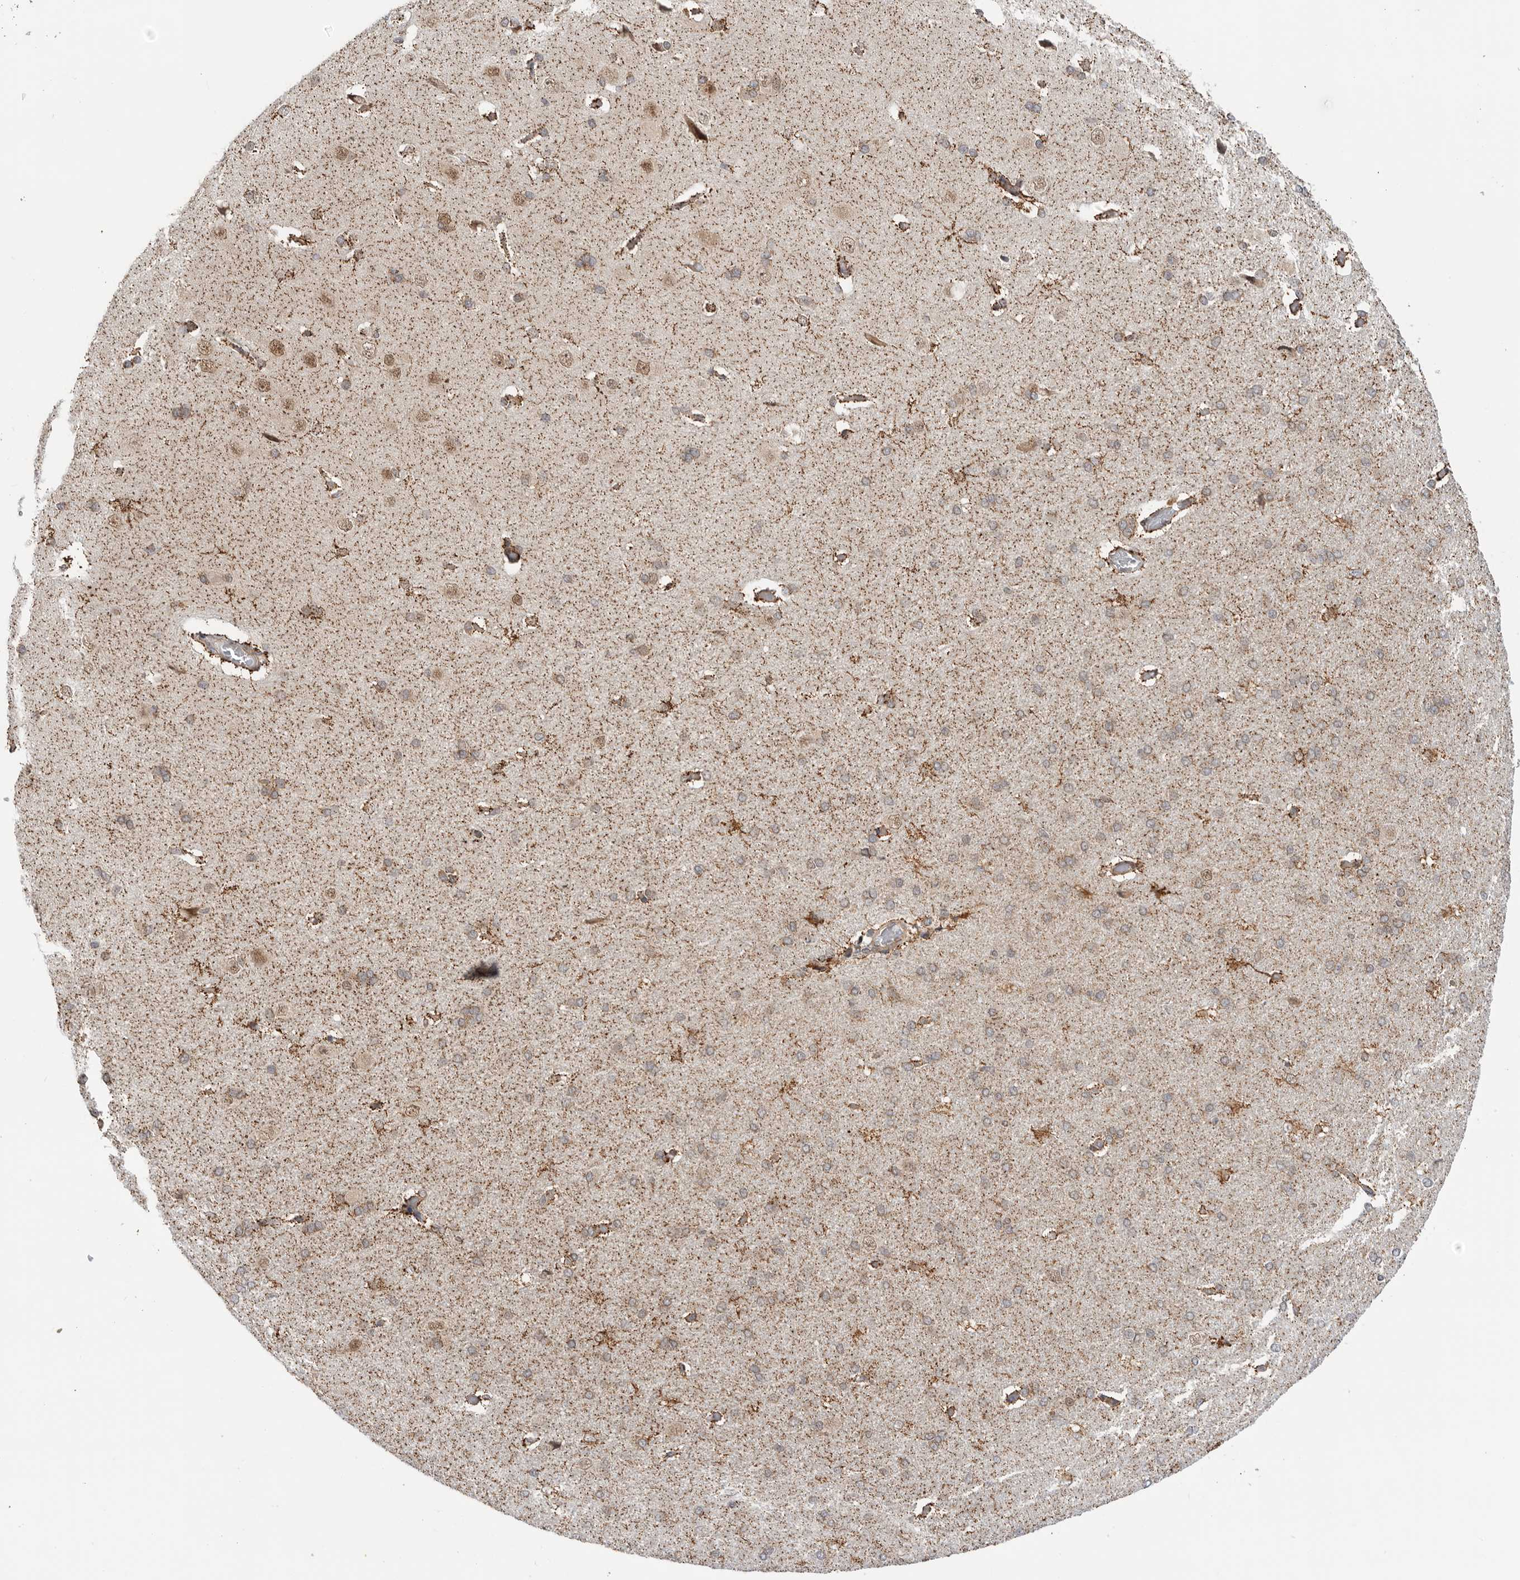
{"staining": {"intensity": "moderate", "quantity": ">75%", "location": "cytoplasmic/membranous"}, "tissue": "cerebral cortex", "cell_type": "Endothelial cells", "image_type": "normal", "snomed": [{"axis": "morphology", "description": "Normal tissue, NOS"}, {"axis": "topography", "description": "Cerebral cortex"}], "caption": "Protein expression analysis of normal human cerebral cortex reveals moderate cytoplasmic/membranous staining in about >75% of endothelial cells.", "gene": "DCAF8", "patient": {"sex": "male", "age": 62}}